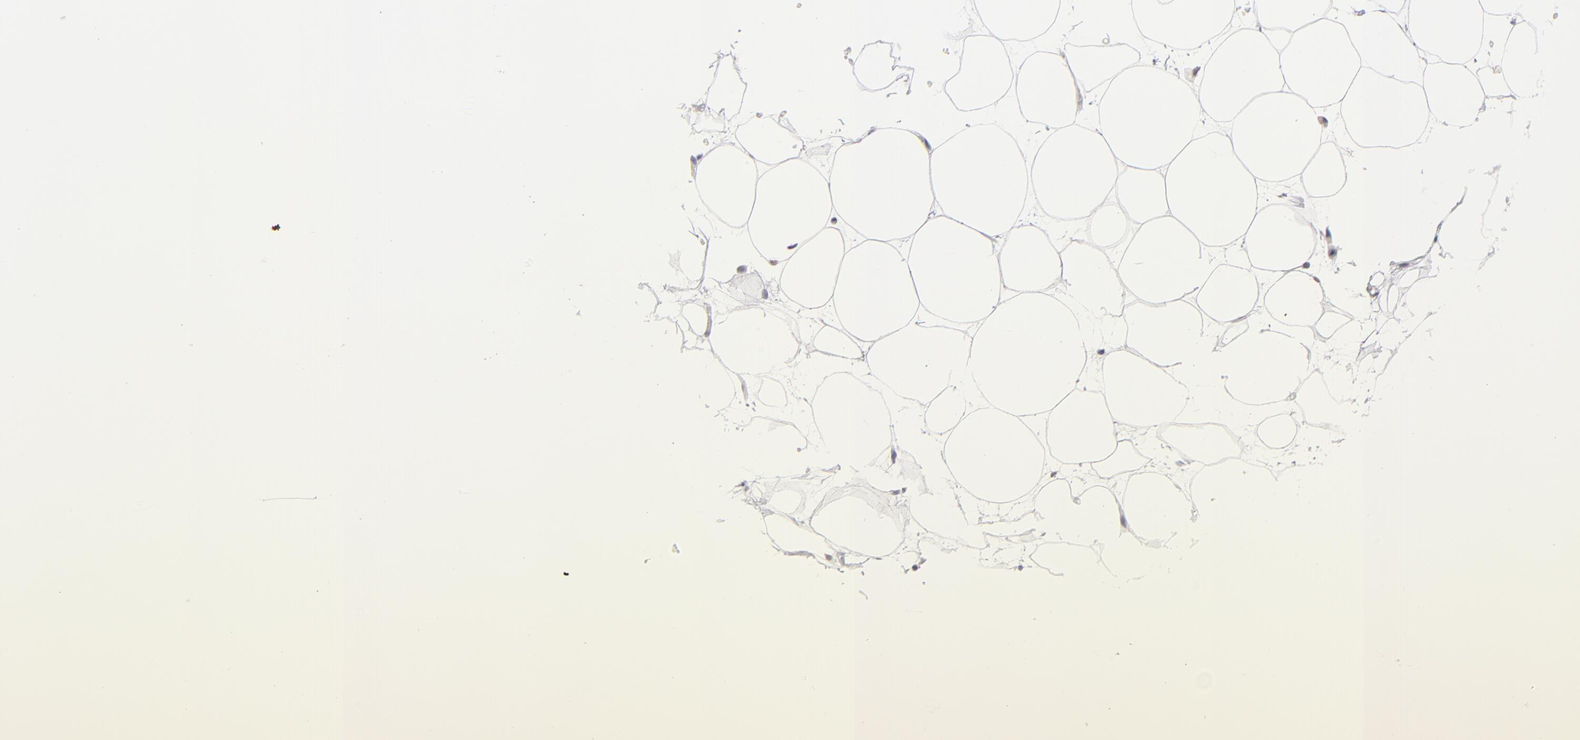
{"staining": {"intensity": "negative", "quantity": "none", "location": "none"}, "tissue": "adipose tissue", "cell_type": "Adipocytes", "image_type": "normal", "snomed": [{"axis": "morphology", "description": "Normal tissue, NOS"}, {"axis": "topography", "description": "Breast"}], "caption": "A high-resolution image shows immunohistochemistry (IHC) staining of unremarkable adipose tissue, which displays no significant positivity in adipocytes.", "gene": "MGAM", "patient": {"sex": "female", "age": 22}}